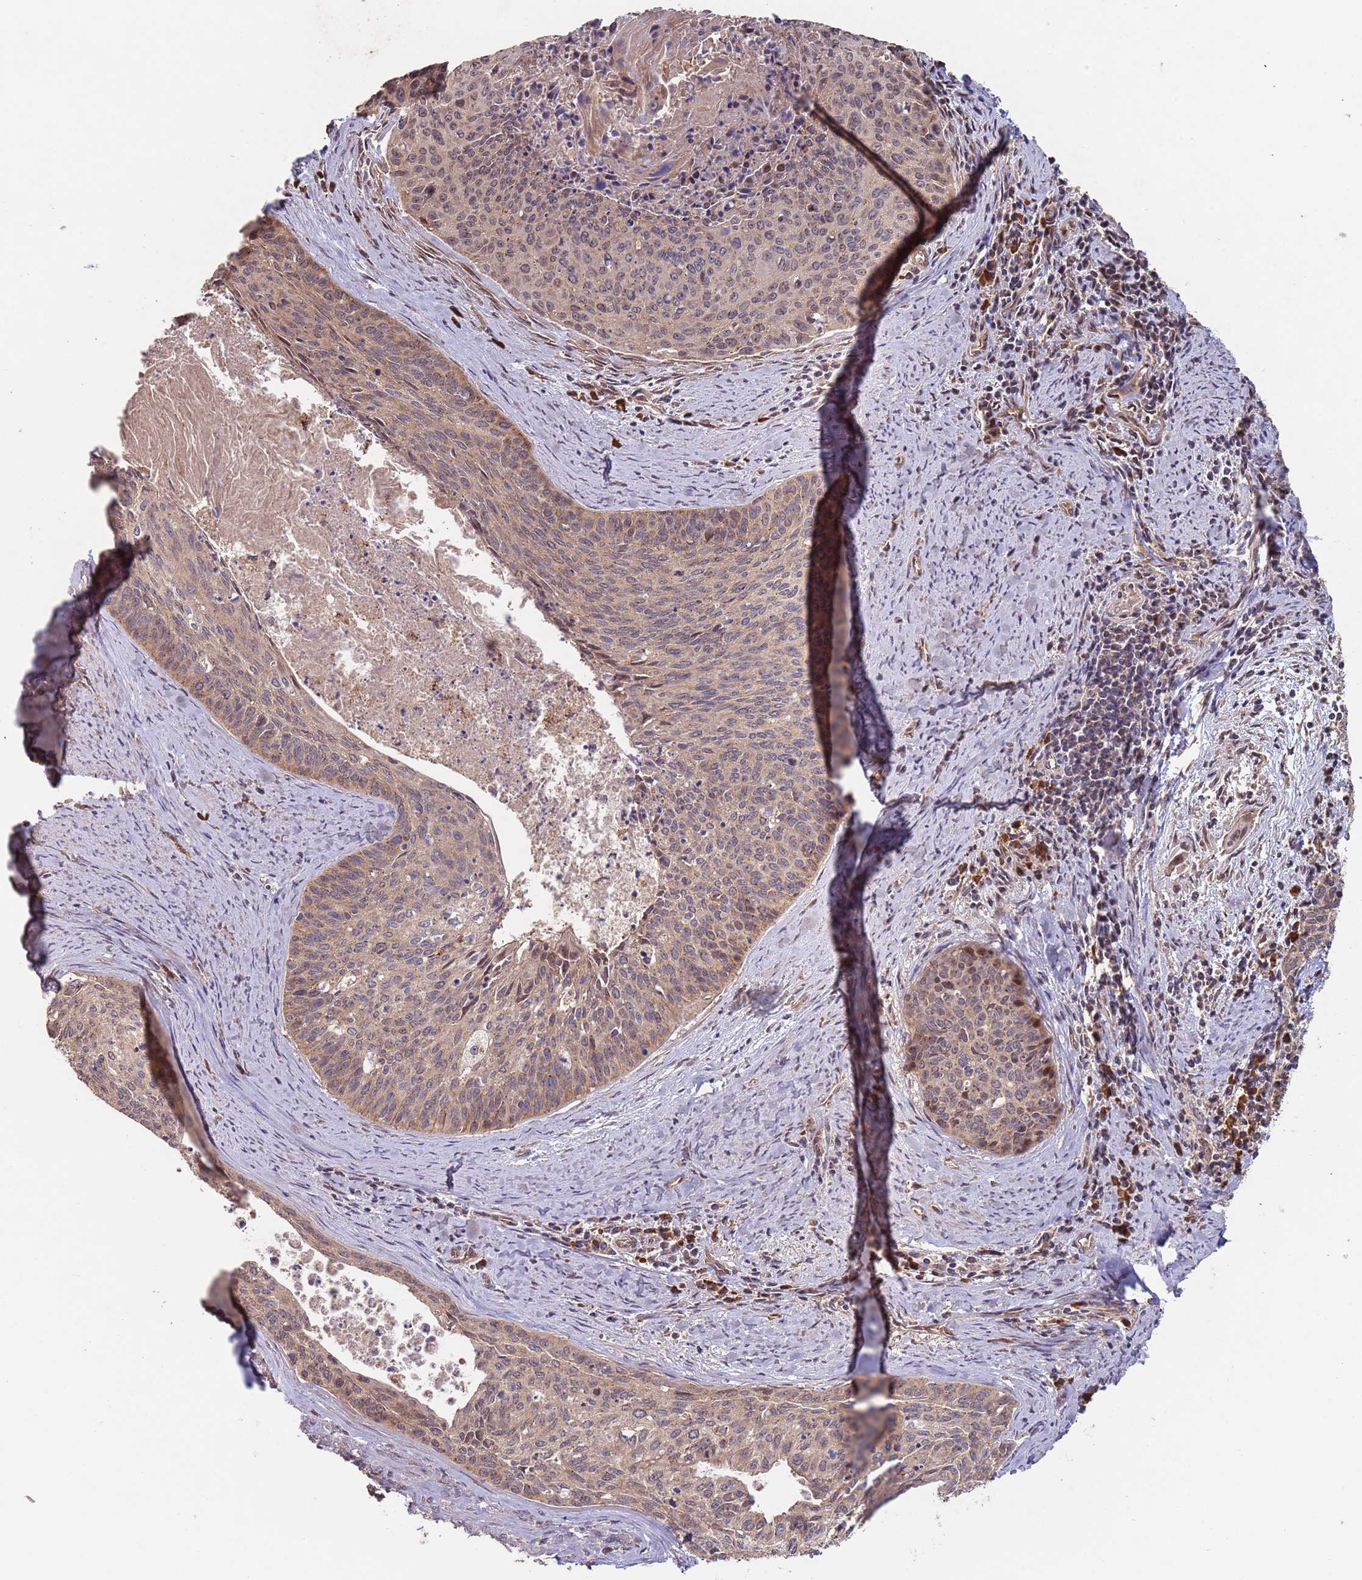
{"staining": {"intensity": "moderate", "quantity": ">75%", "location": "cytoplasmic/membranous"}, "tissue": "cervical cancer", "cell_type": "Tumor cells", "image_type": "cancer", "snomed": [{"axis": "morphology", "description": "Squamous cell carcinoma, NOS"}, {"axis": "topography", "description": "Cervix"}], "caption": "Immunohistochemical staining of human squamous cell carcinoma (cervical) demonstrates medium levels of moderate cytoplasmic/membranous protein positivity in about >75% of tumor cells.", "gene": "KANSL1L", "patient": {"sex": "female", "age": 55}}